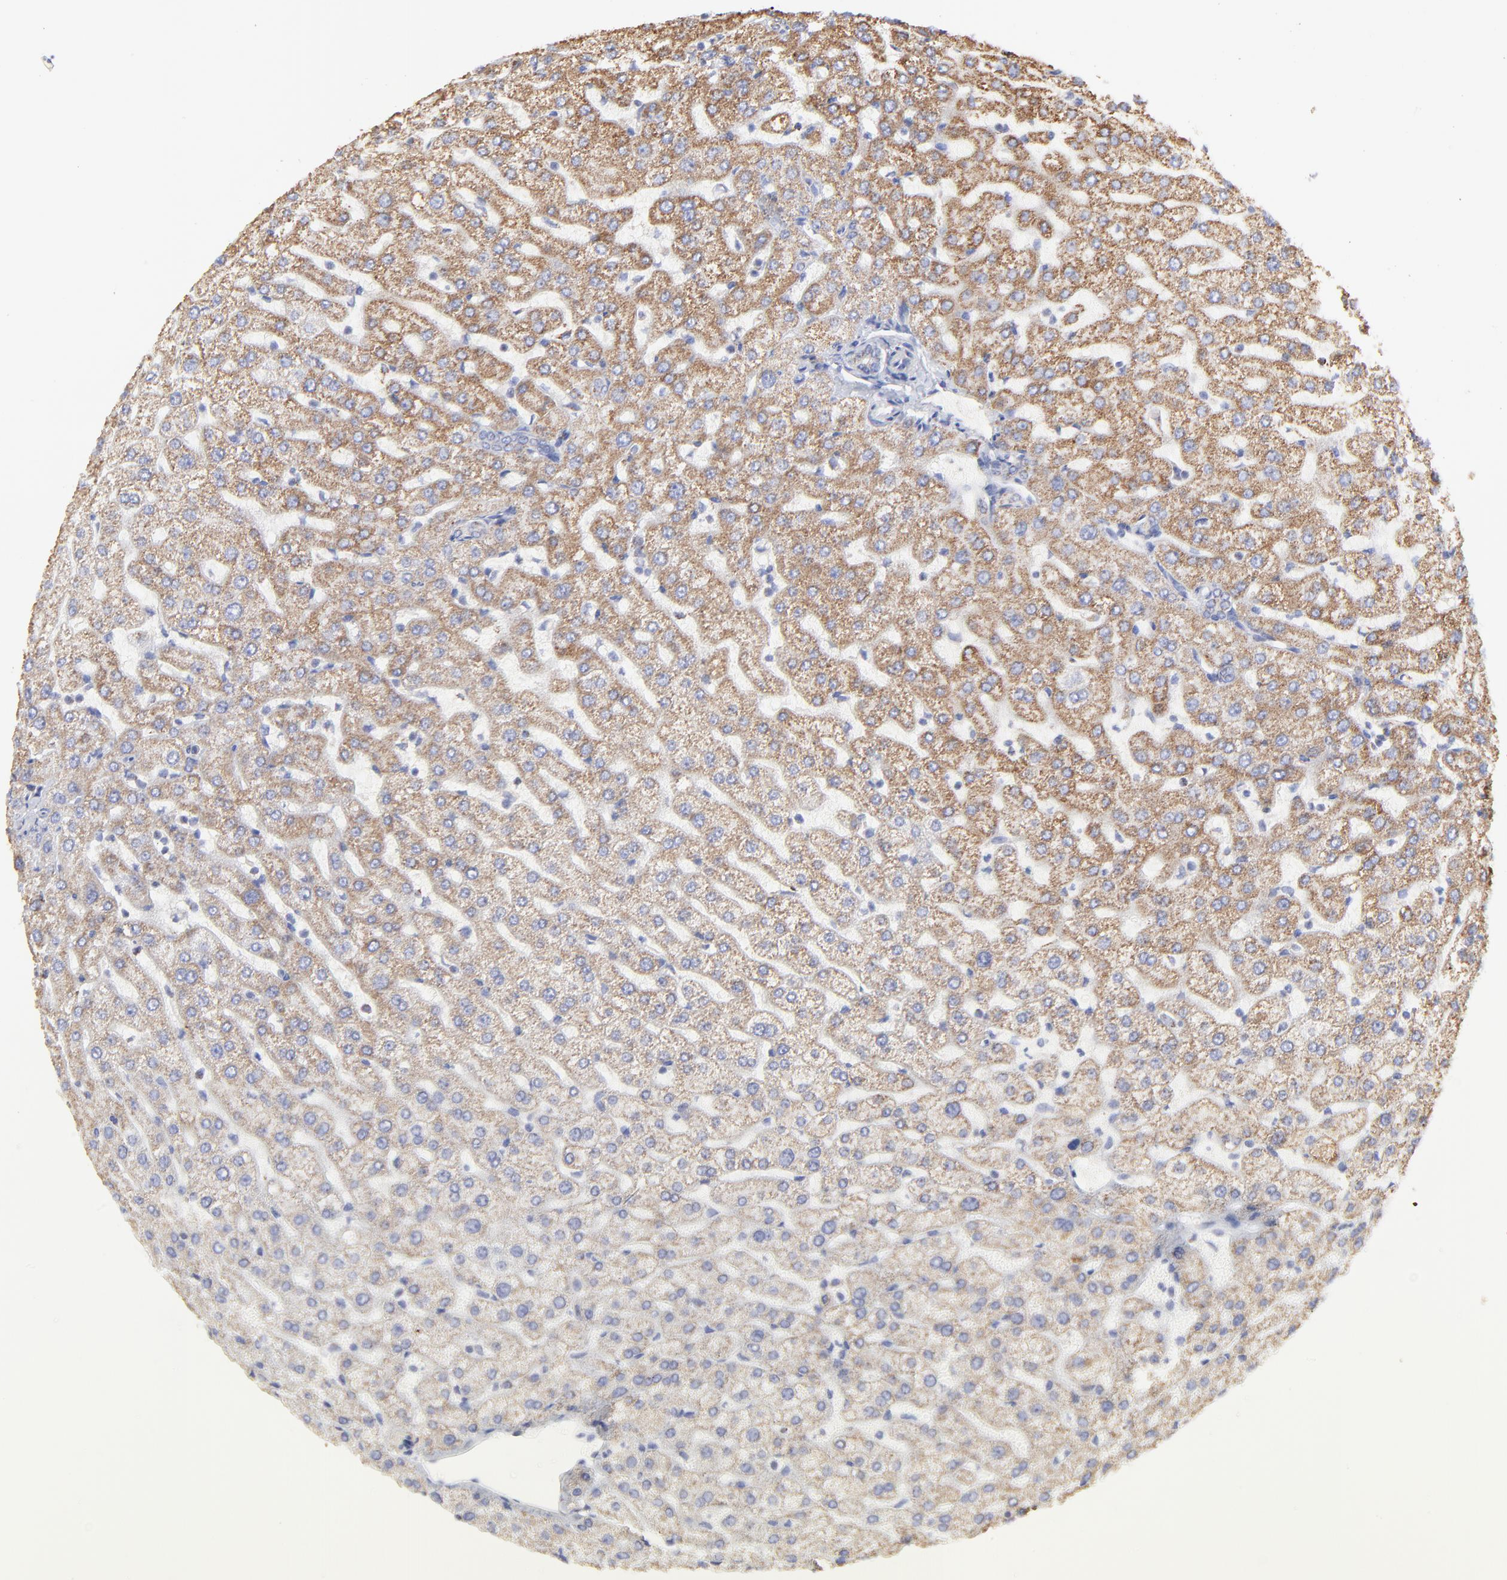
{"staining": {"intensity": "moderate", "quantity": ">75%", "location": "cytoplasmic/membranous"}, "tissue": "liver", "cell_type": "Cholangiocytes", "image_type": "normal", "snomed": [{"axis": "morphology", "description": "Normal tissue, NOS"}, {"axis": "morphology", "description": "Fibrosis, NOS"}, {"axis": "topography", "description": "Liver"}], "caption": "Moderate cytoplasmic/membranous protein staining is identified in approximately >75% of cholangiocytes in liver.", "gene": "COX4I1", "patient": {"sex": "female", "age": 29}}